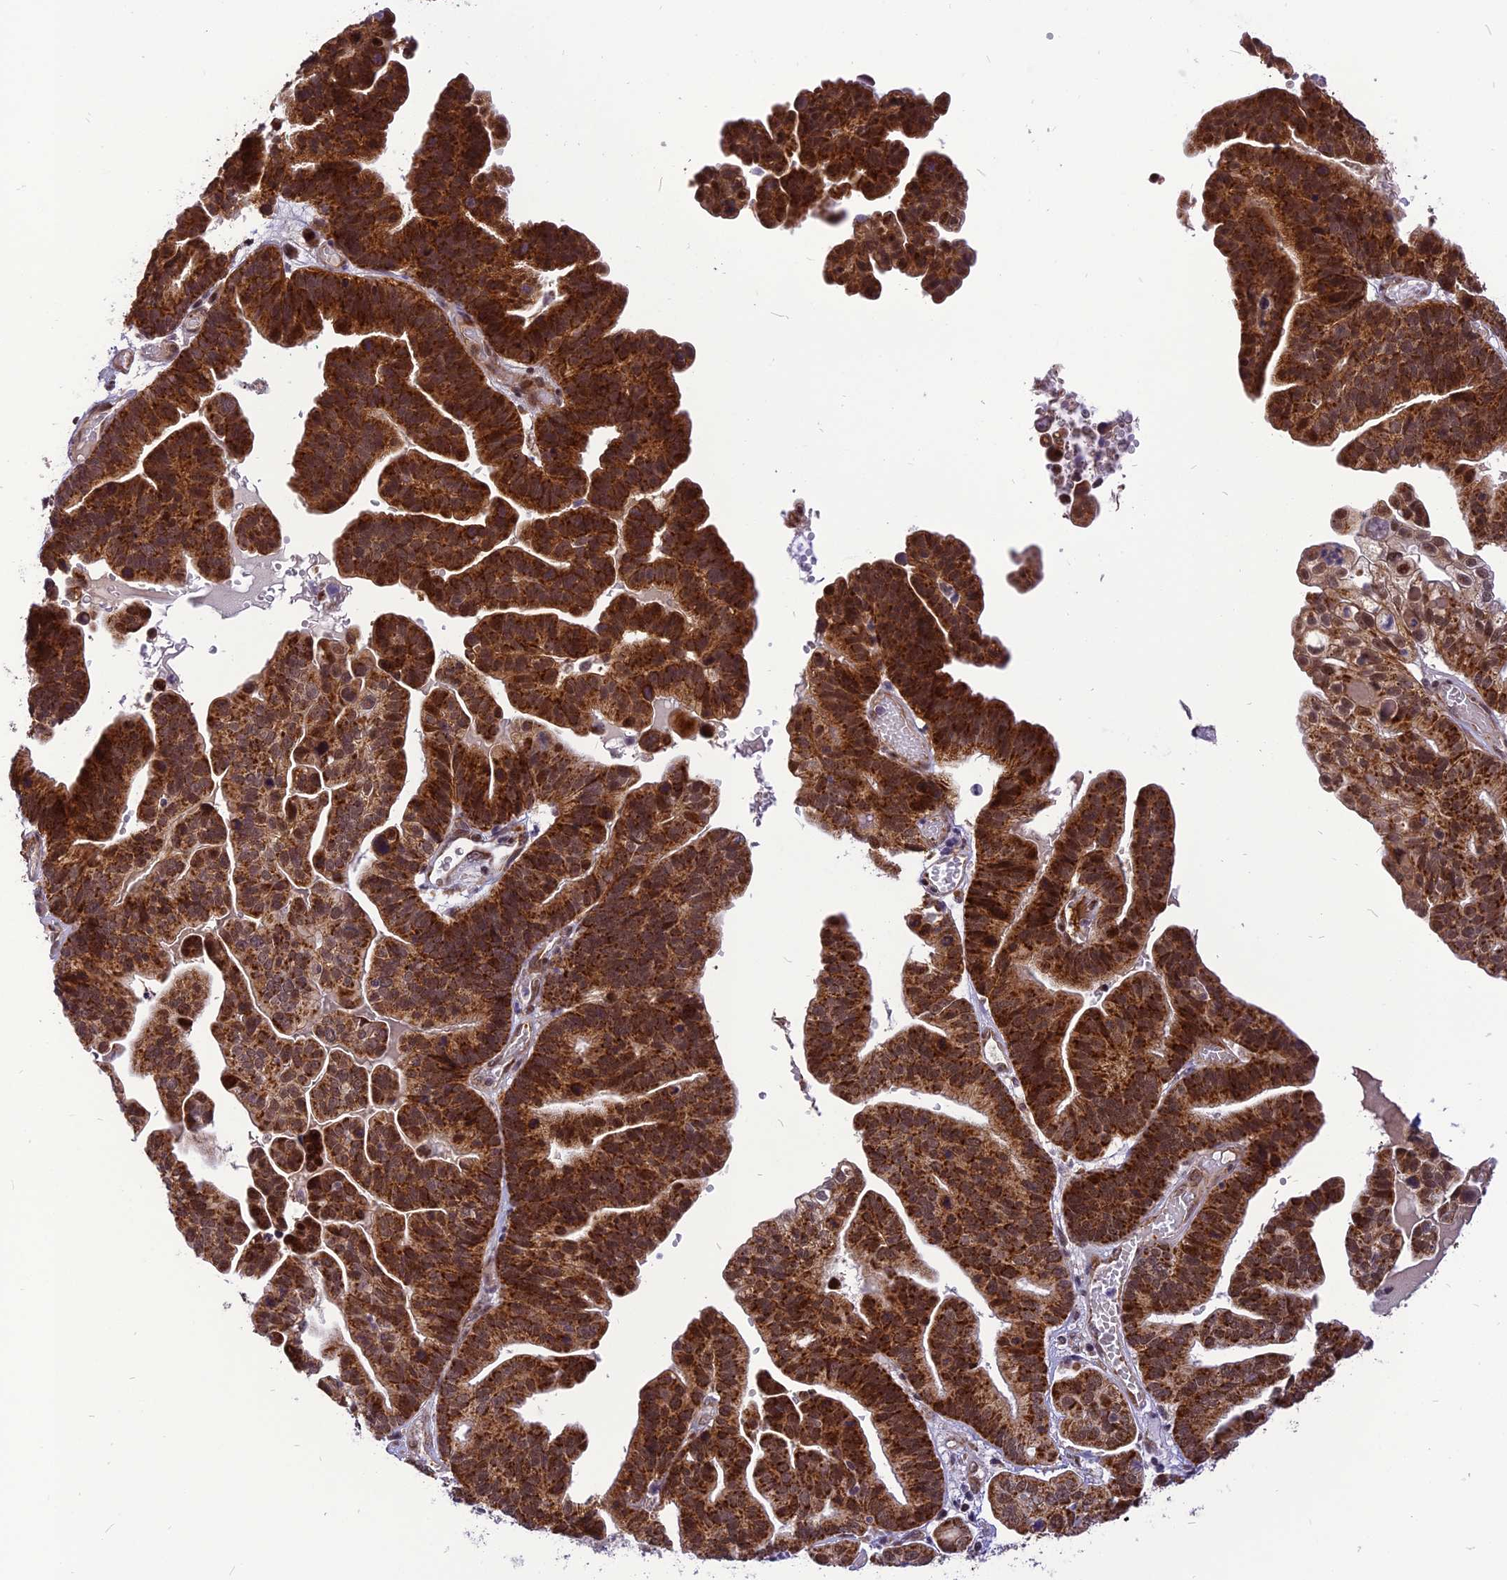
{"staining": {"intensity": "strong", "quantity": ">75%", "location": "cytoplasmic/membranous,nuclear"}, "tissue": "ovarian cancer", "cell_type": "Tumor cells", "image_type": "cancer", "snomed": [{"axis": "morphology", "description": "Cystadenocarcinoma, serous, NOS"}, {"axis": "topography", "description": "Ovary"}], "caption": "Ovarian cancer (serous cystadenocarcinoma) stained with a protein marker demonstrates strong staining in tumor cells.", "gene": "CMC1", "patient": {"sex": "female", "age": 56}}